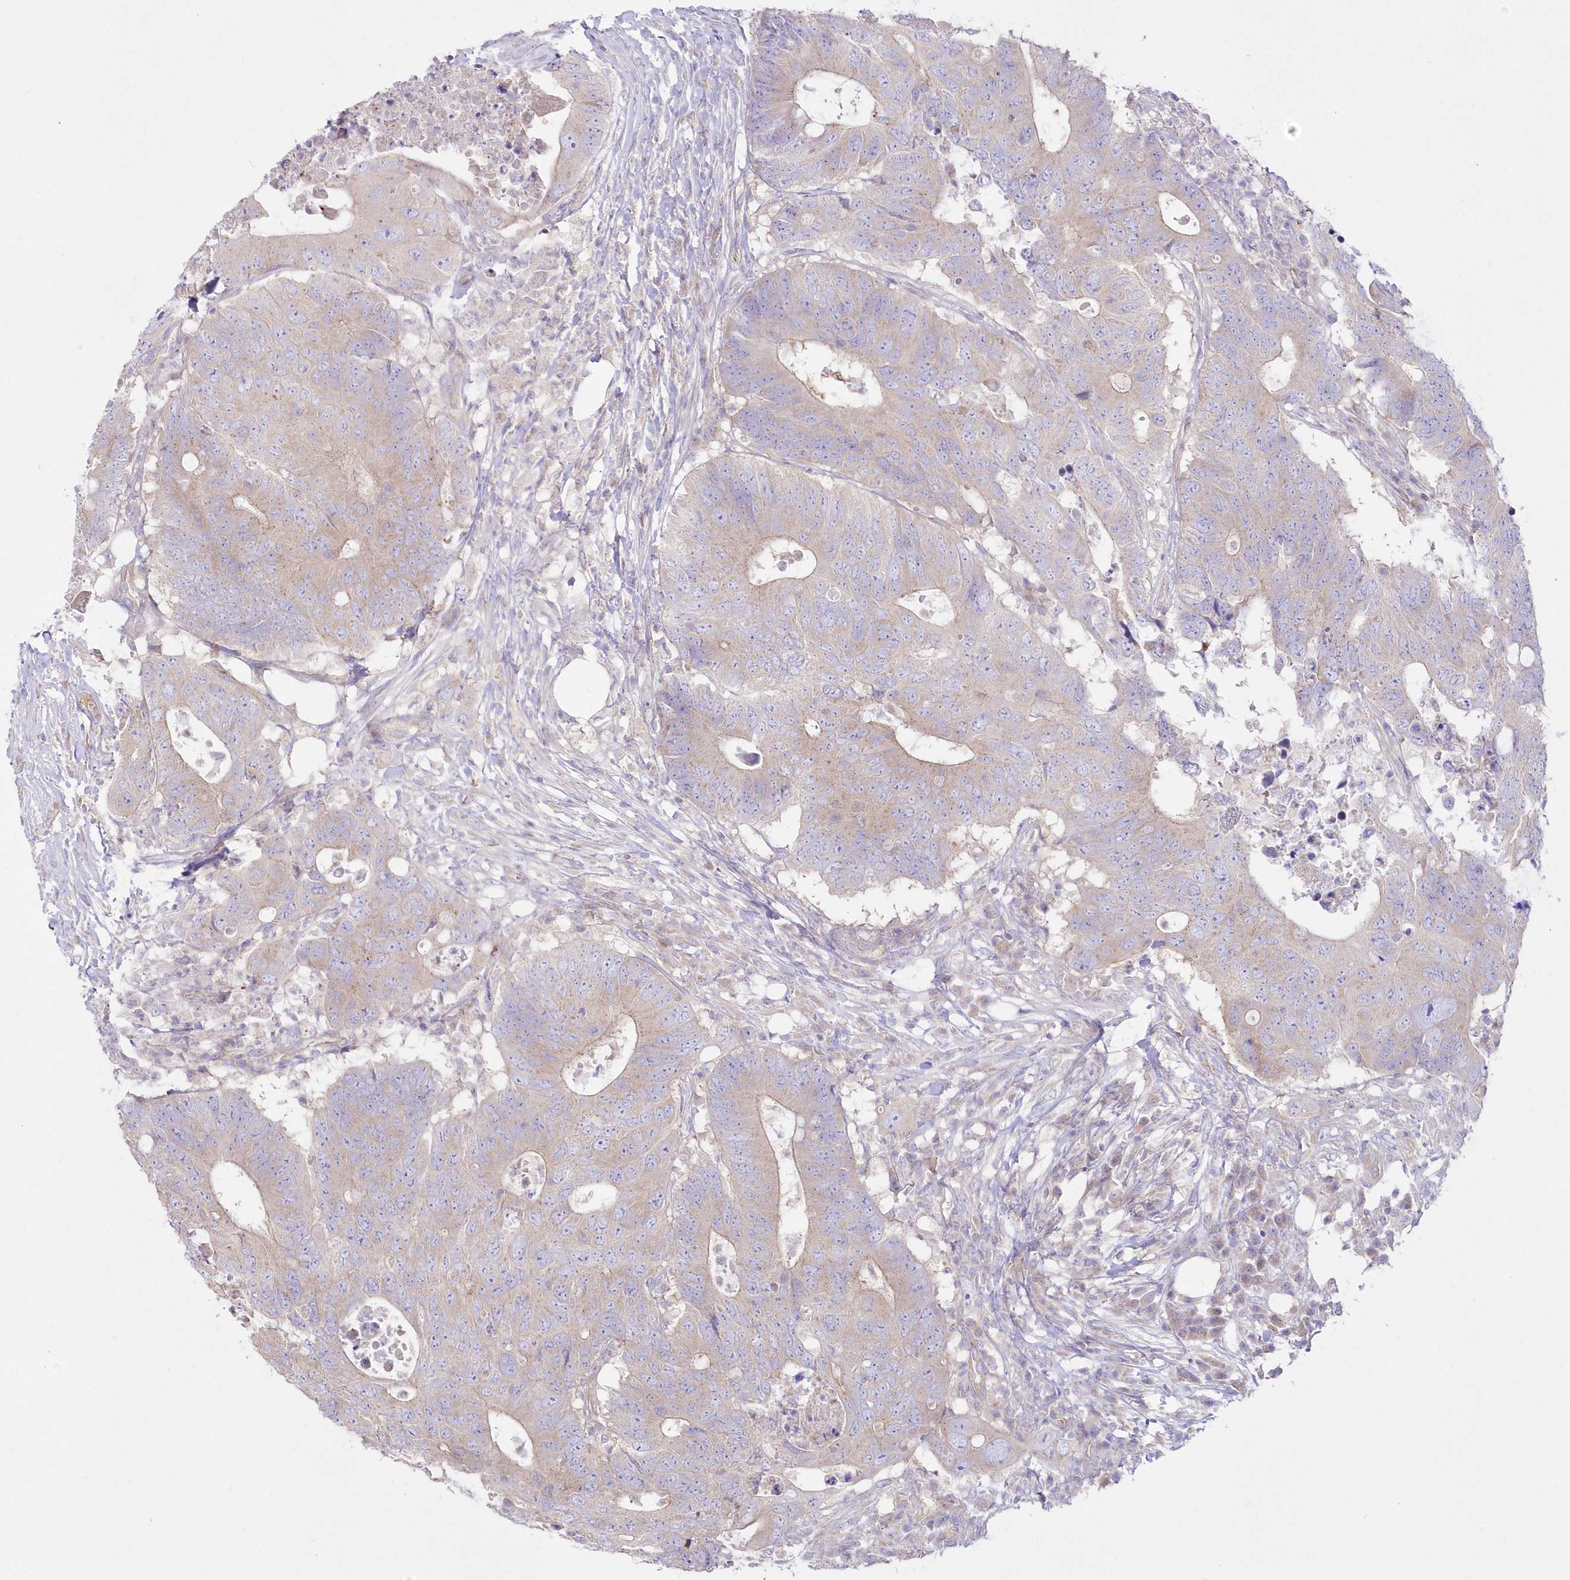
{"staining": {"intensity": "weak", "quantity": ">75%", "location": "cytoplasmic/membranous"}, "tissue": "colorectal cancer", "cell_type": "Tumor cells", "image_type": "cancer", "snomed": [{"axis": "morphology", "description": "Adenocarcinoma, NOS"}, {"axis": "topography", "description": "Colon"}], "caption": "The histopathology image displays immunohistochemical staining of colorectal adenocarcinoma. There is weak cytoplasmic/membranous positivity is appreciated in about >75% of tumor cells.", "gene": "ZNF843", "patient": {"sex": "male", "age": 71}}